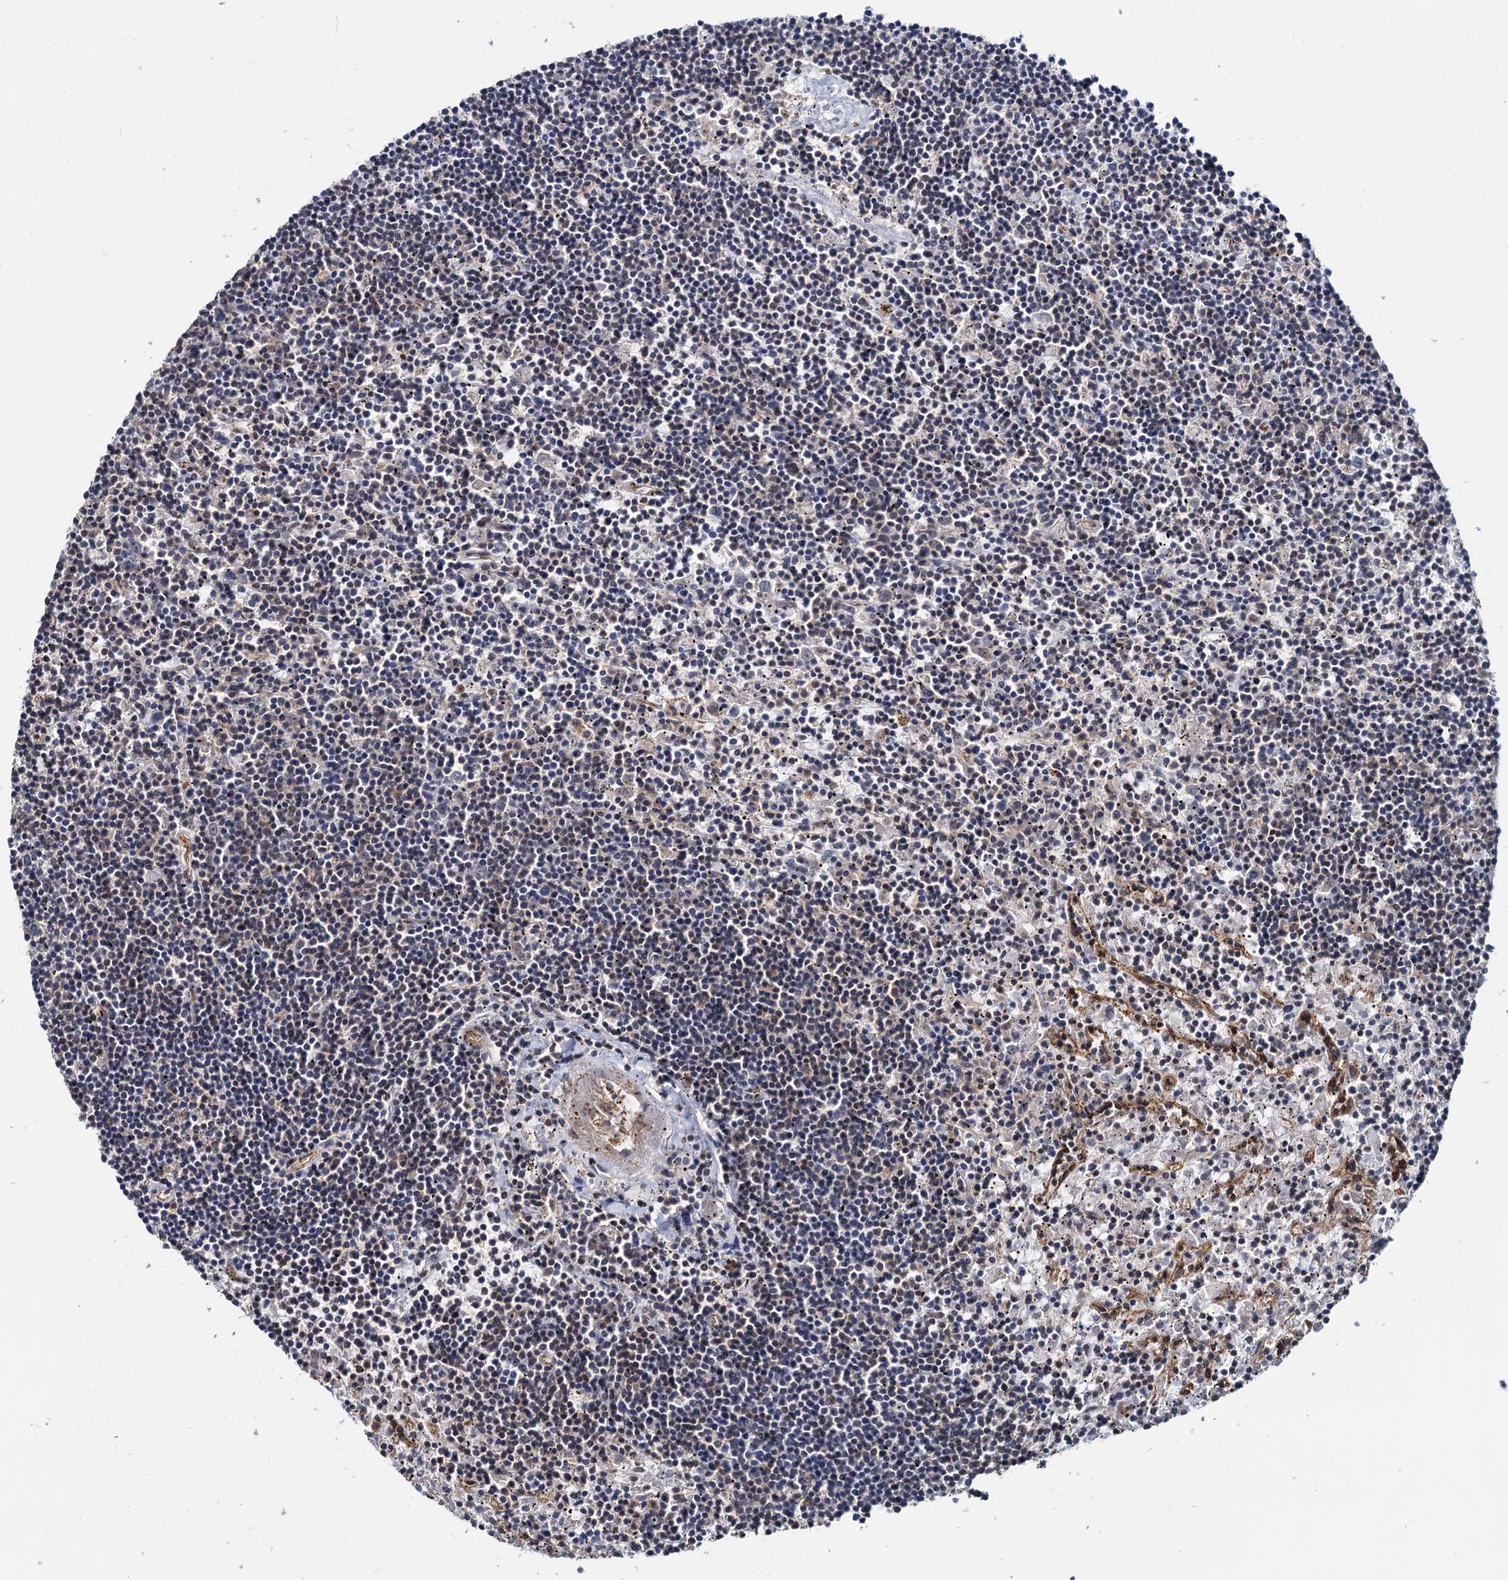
{"staining": {"intensity": "negative", "quantity": "none", "location": "none"}, "tissue": "lymphoma", "cell_type": "Tumor cells", "image_type": "cancer", "snomed": [{"axis": "morphology", "description": "Malignant lymphoma, non-Hodgkin's type, Low grade"}, {"axis": "topography", "description": "Spleen"}], "caption": "Tumor cells are negative for brown protein staining in lymphoma. Nuclei are stained in blue.", "gene": "UBLCP1", "patient": {"sex": "male", "age": 76}}